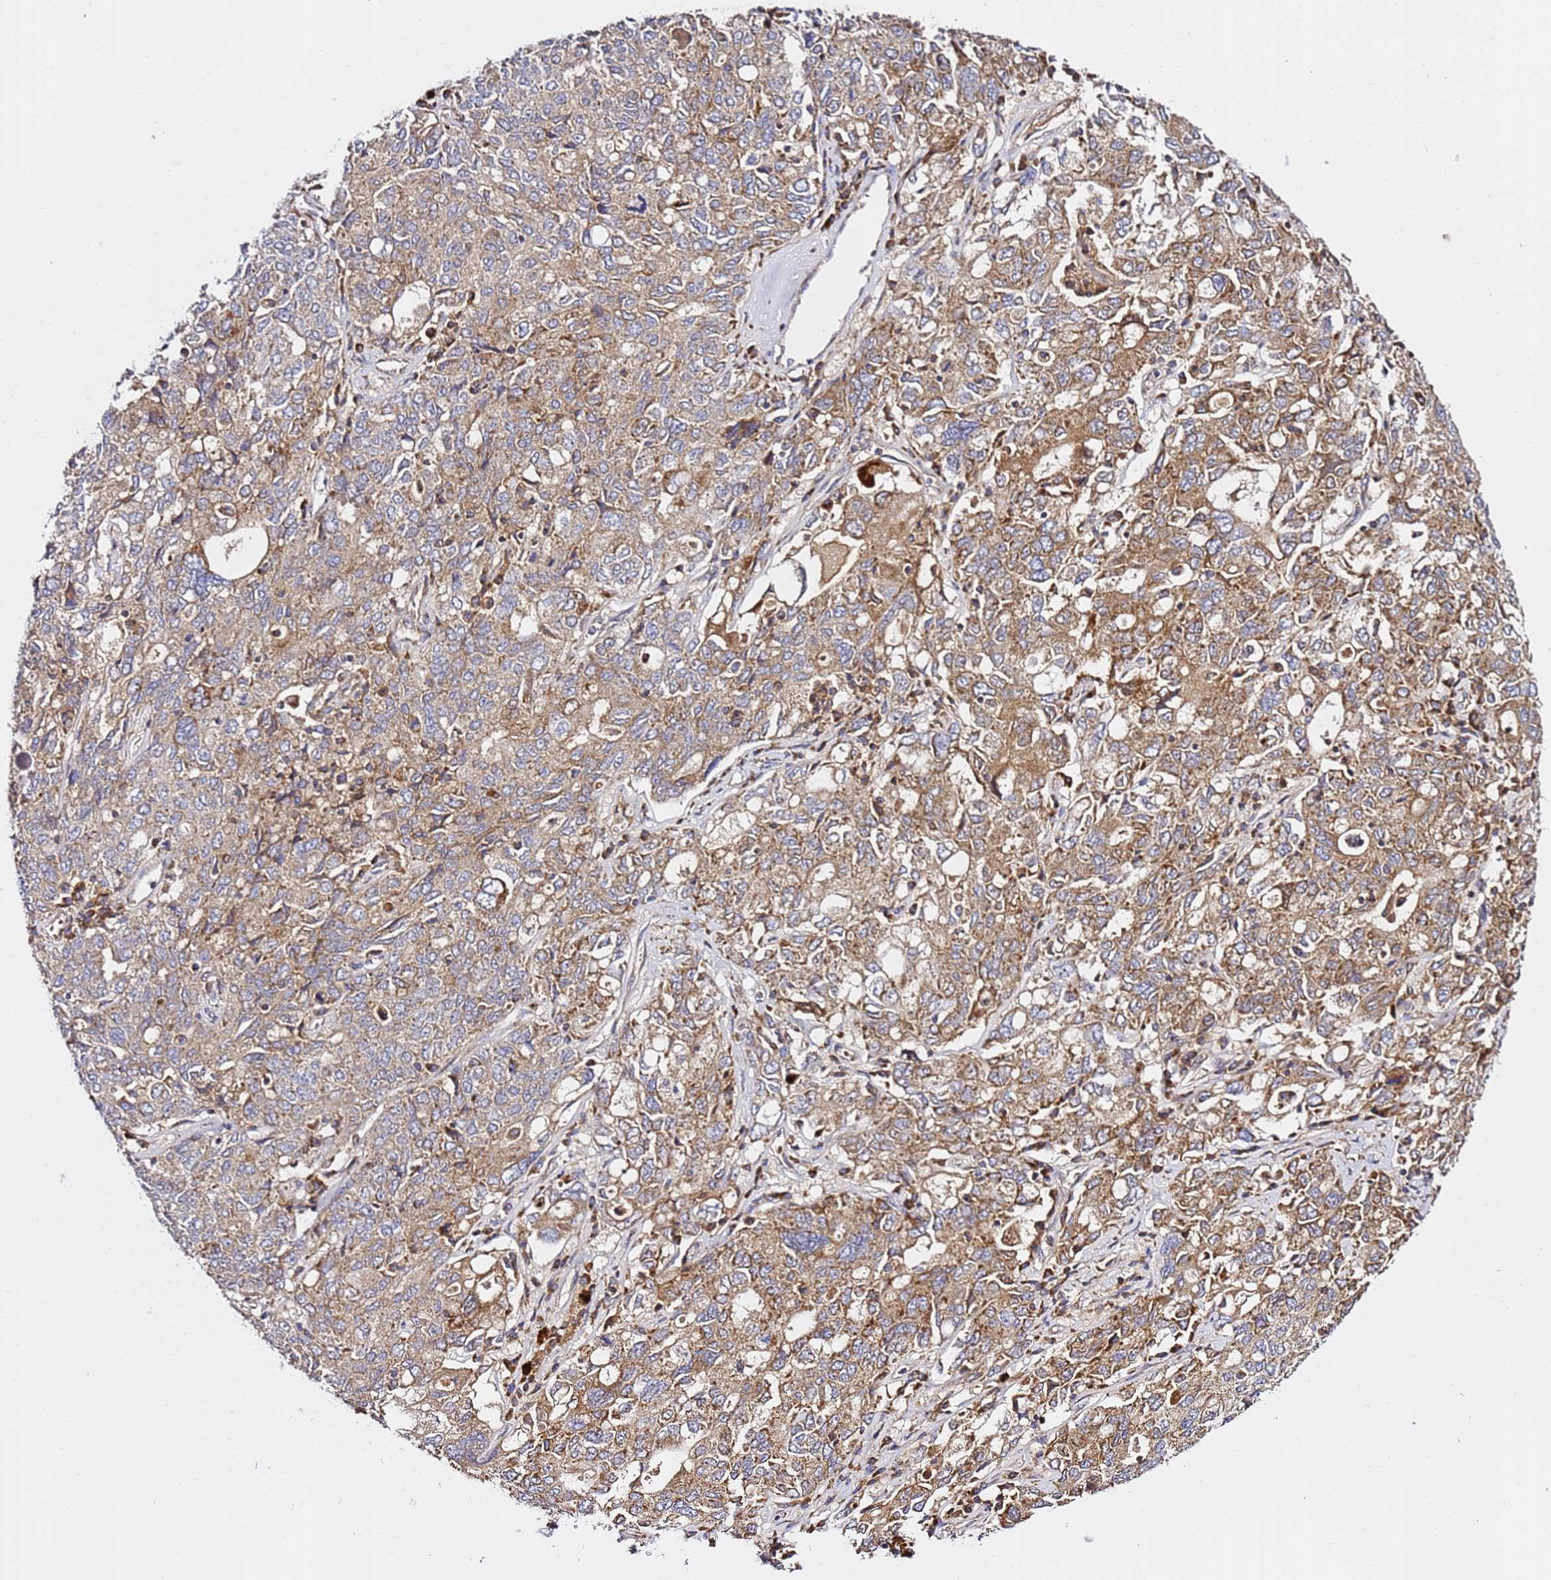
{"staining": {"intensity": "moderate", "quantity": ">75%", "location": "cytoplasmic/membranous"}, "tissue": "ovarian cancer", "cell_type": "Tumor cells", "image_type": "cancer", "snomed": [{"axis": "morphology", "description": "Carcinoma, endometroid"}, {"axis": "topography", "description": "Ovary"}], "caption": "This is a photomicrograph of immunohistochemistry staining of ovarian cancer, which shows moderate expression in the cytoplasmic/membranous of tumor cells.", "gene": "C19orf12", "patient": {"sex": "female", "age": 62}}